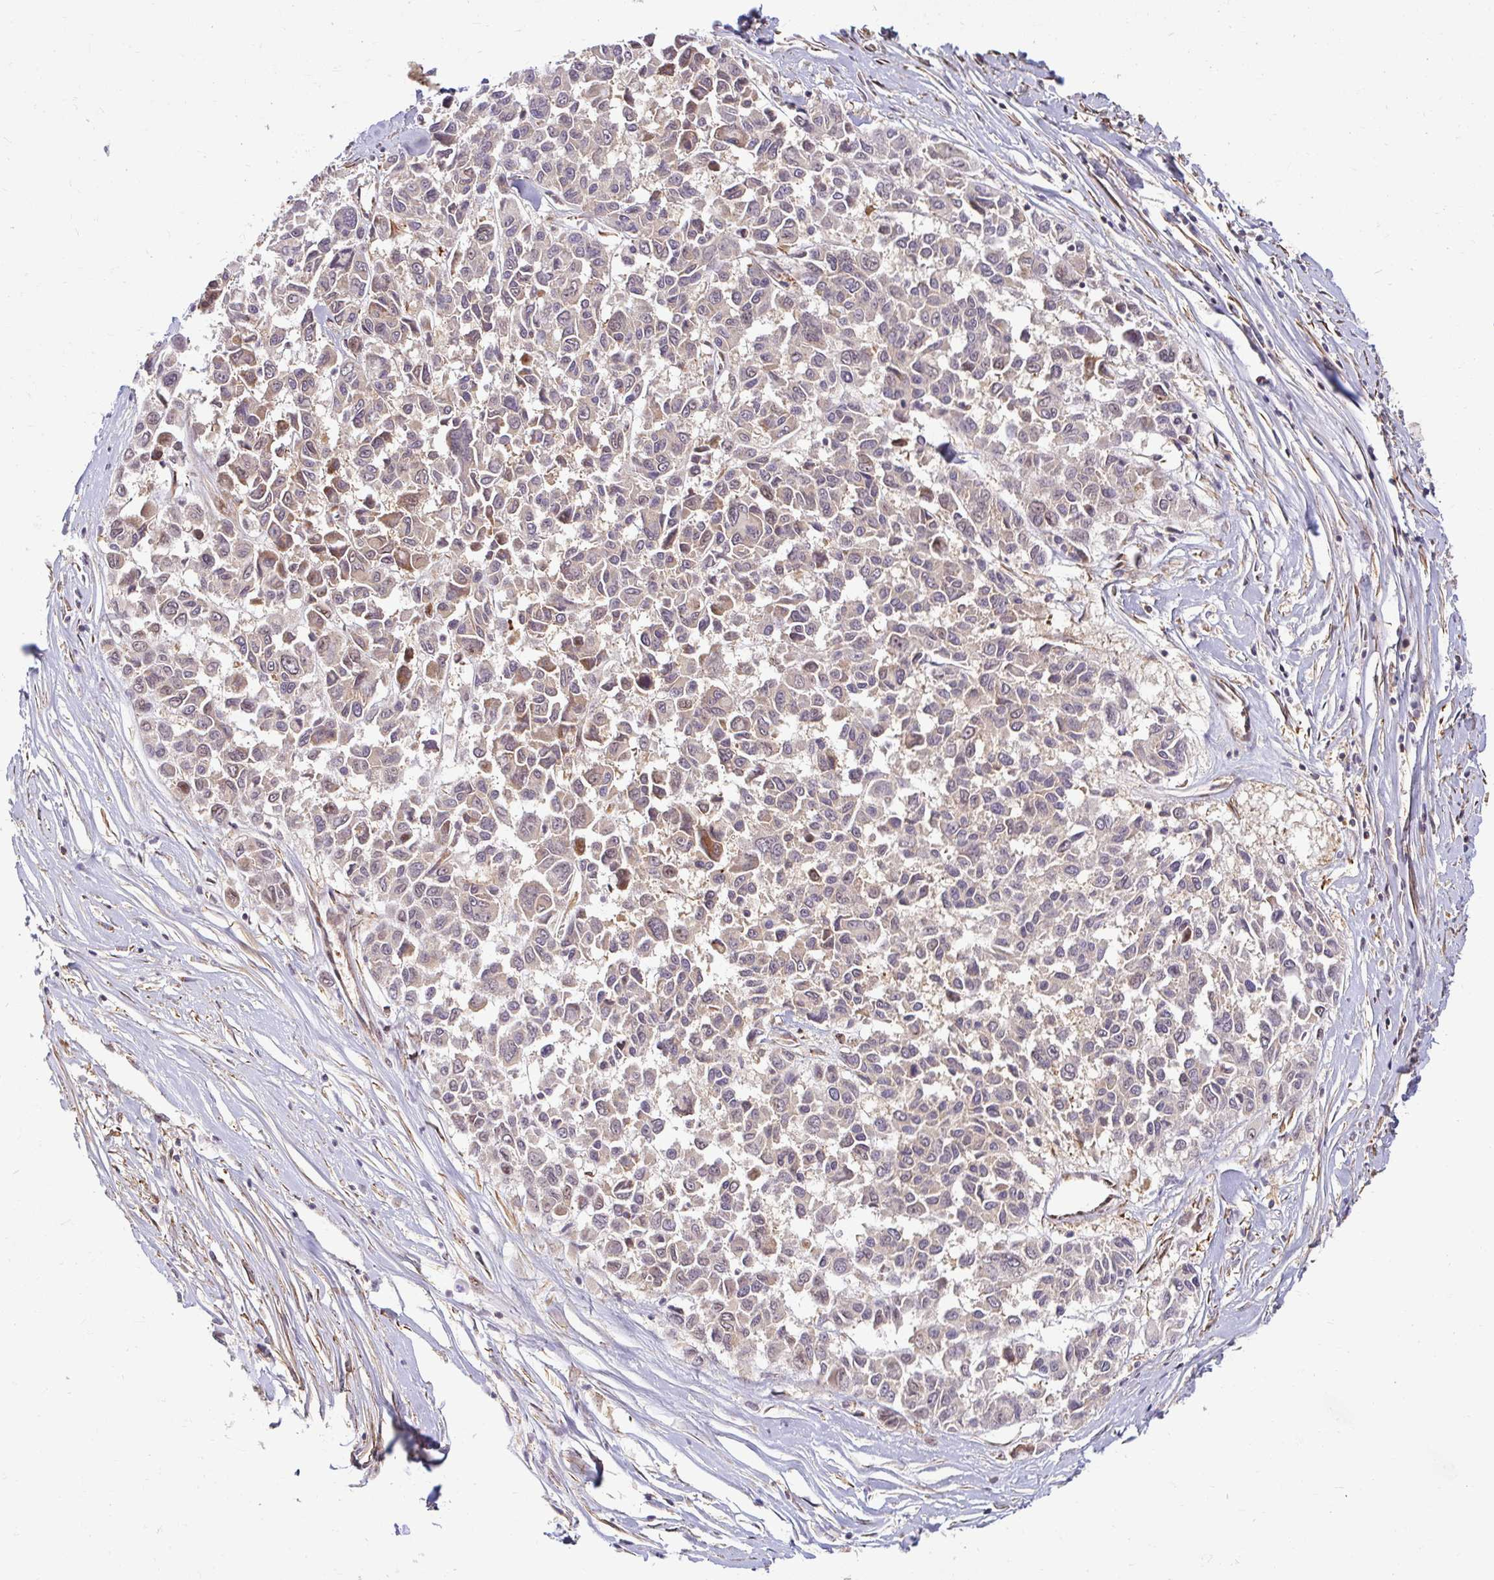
{"staining": {"intensity": "moderate", "quantity": "25%-75%", "location": "cytoplasmic/membranous"}, "tissue": "melanoma", "cell_type": "Tumor cells", "image_type": "cancer", "snomed": [{"axis": "morphology", "description": "Malignant melanoma, NOS"}, {"axis": "topography", "description": "Skin"}], "caption": "Malignant melanoma stained with a brown dye displays moderate cytoplasmic/membranous positive staining in approximately 25%-75% of tumor cells.", "gene": "BTF3", "patient": {"sex": "female", "age": 66}}